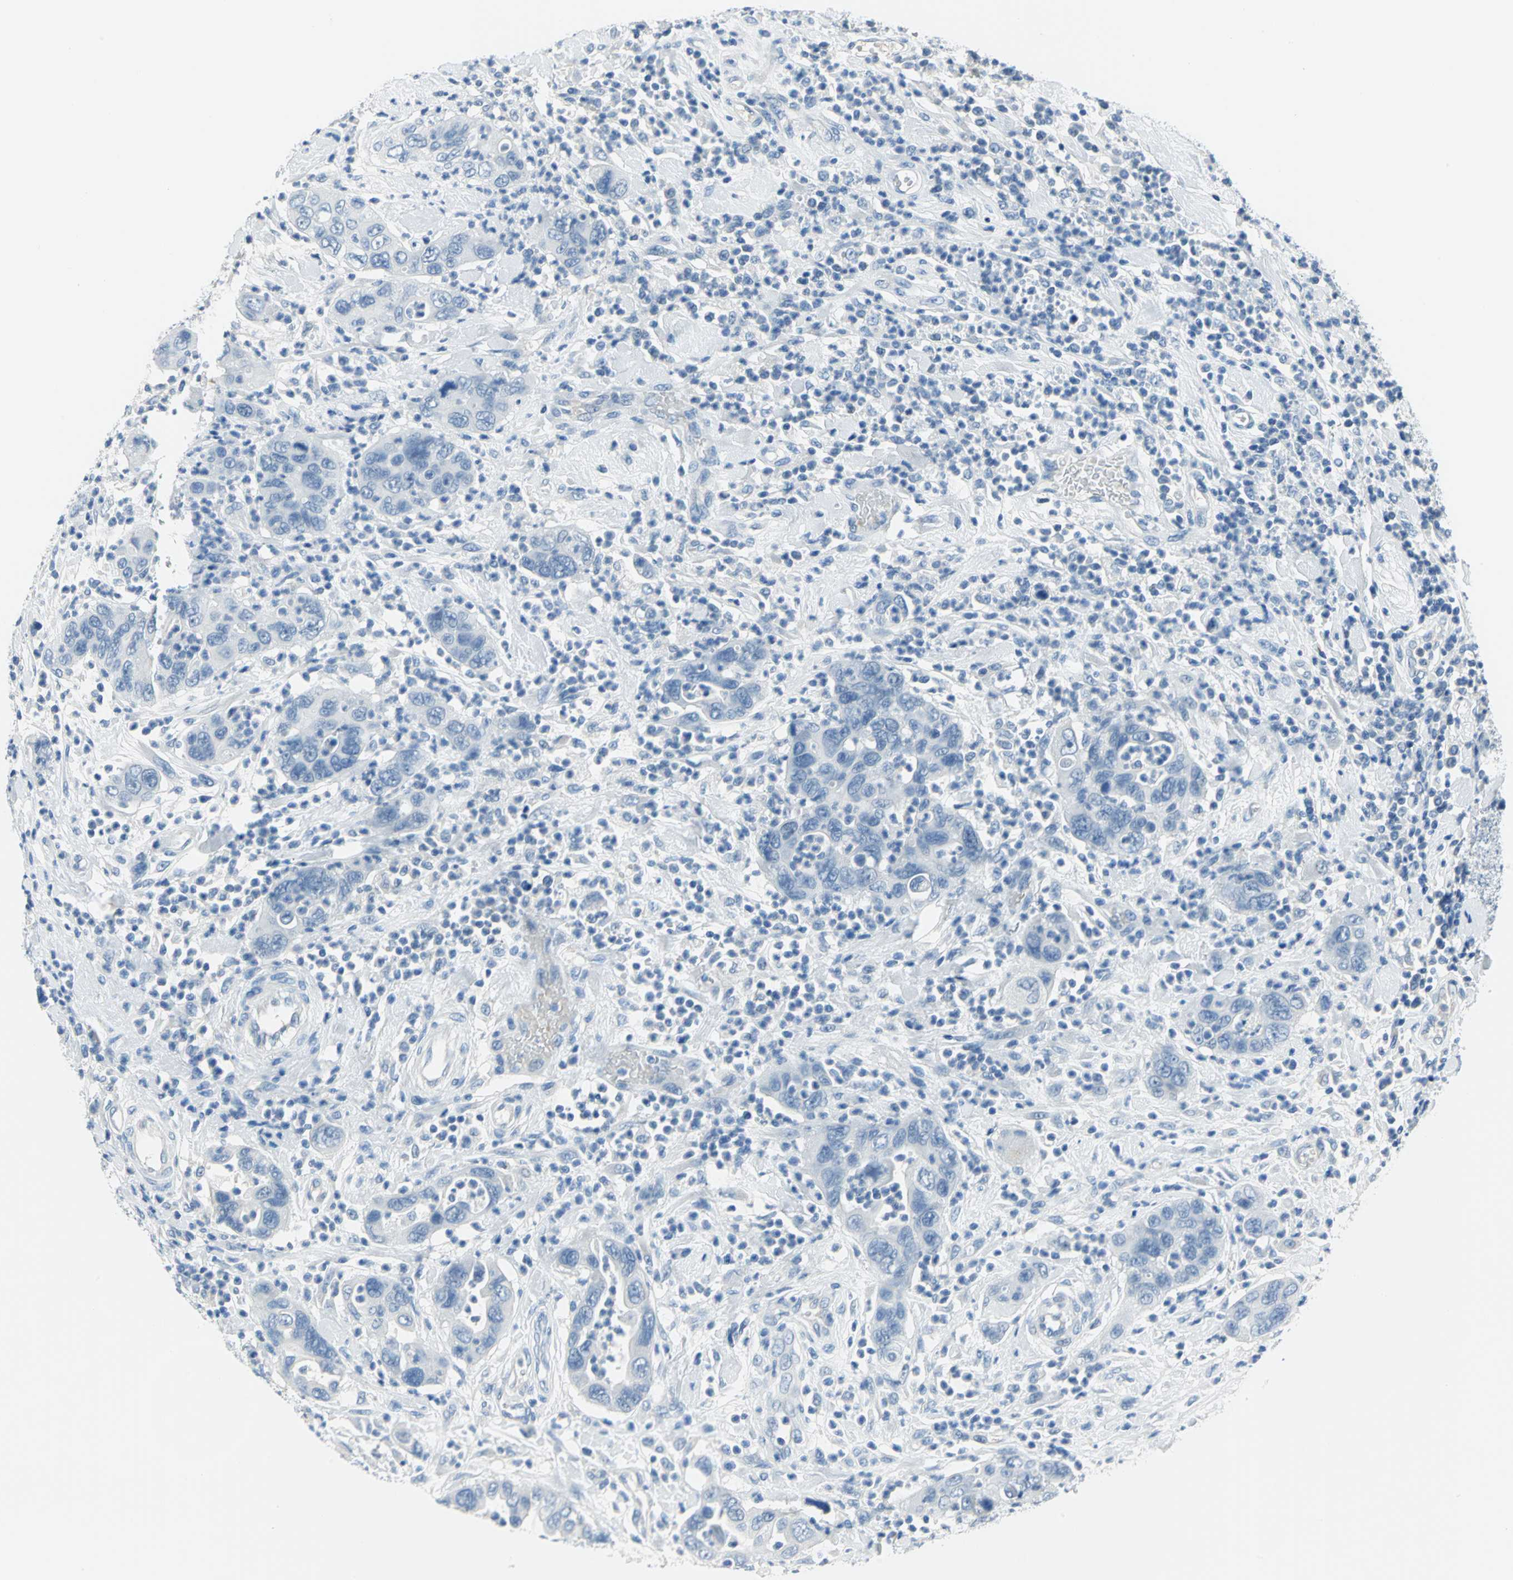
{"staining": {"intensity": "negative", "quantity": "none", "location": "none"}, "tissue": "pancreatic cancer", "cell_type": "Tumor cells", "image_type": "cancer", "snomed": [{"axis": "morphology", "description": "Adenocarcinoma, NOS"}, {"axis": "topography", "description": "Pancreas"}], "caption": "Pancreatic cancer was stained to show a protein in brown. There is no significant staining in tumor cells. (DAB IHC visualized using brightfield microscopy, high magnification).", "gene": "PKLR", "patient": {"sex": "female", "age": 71}}